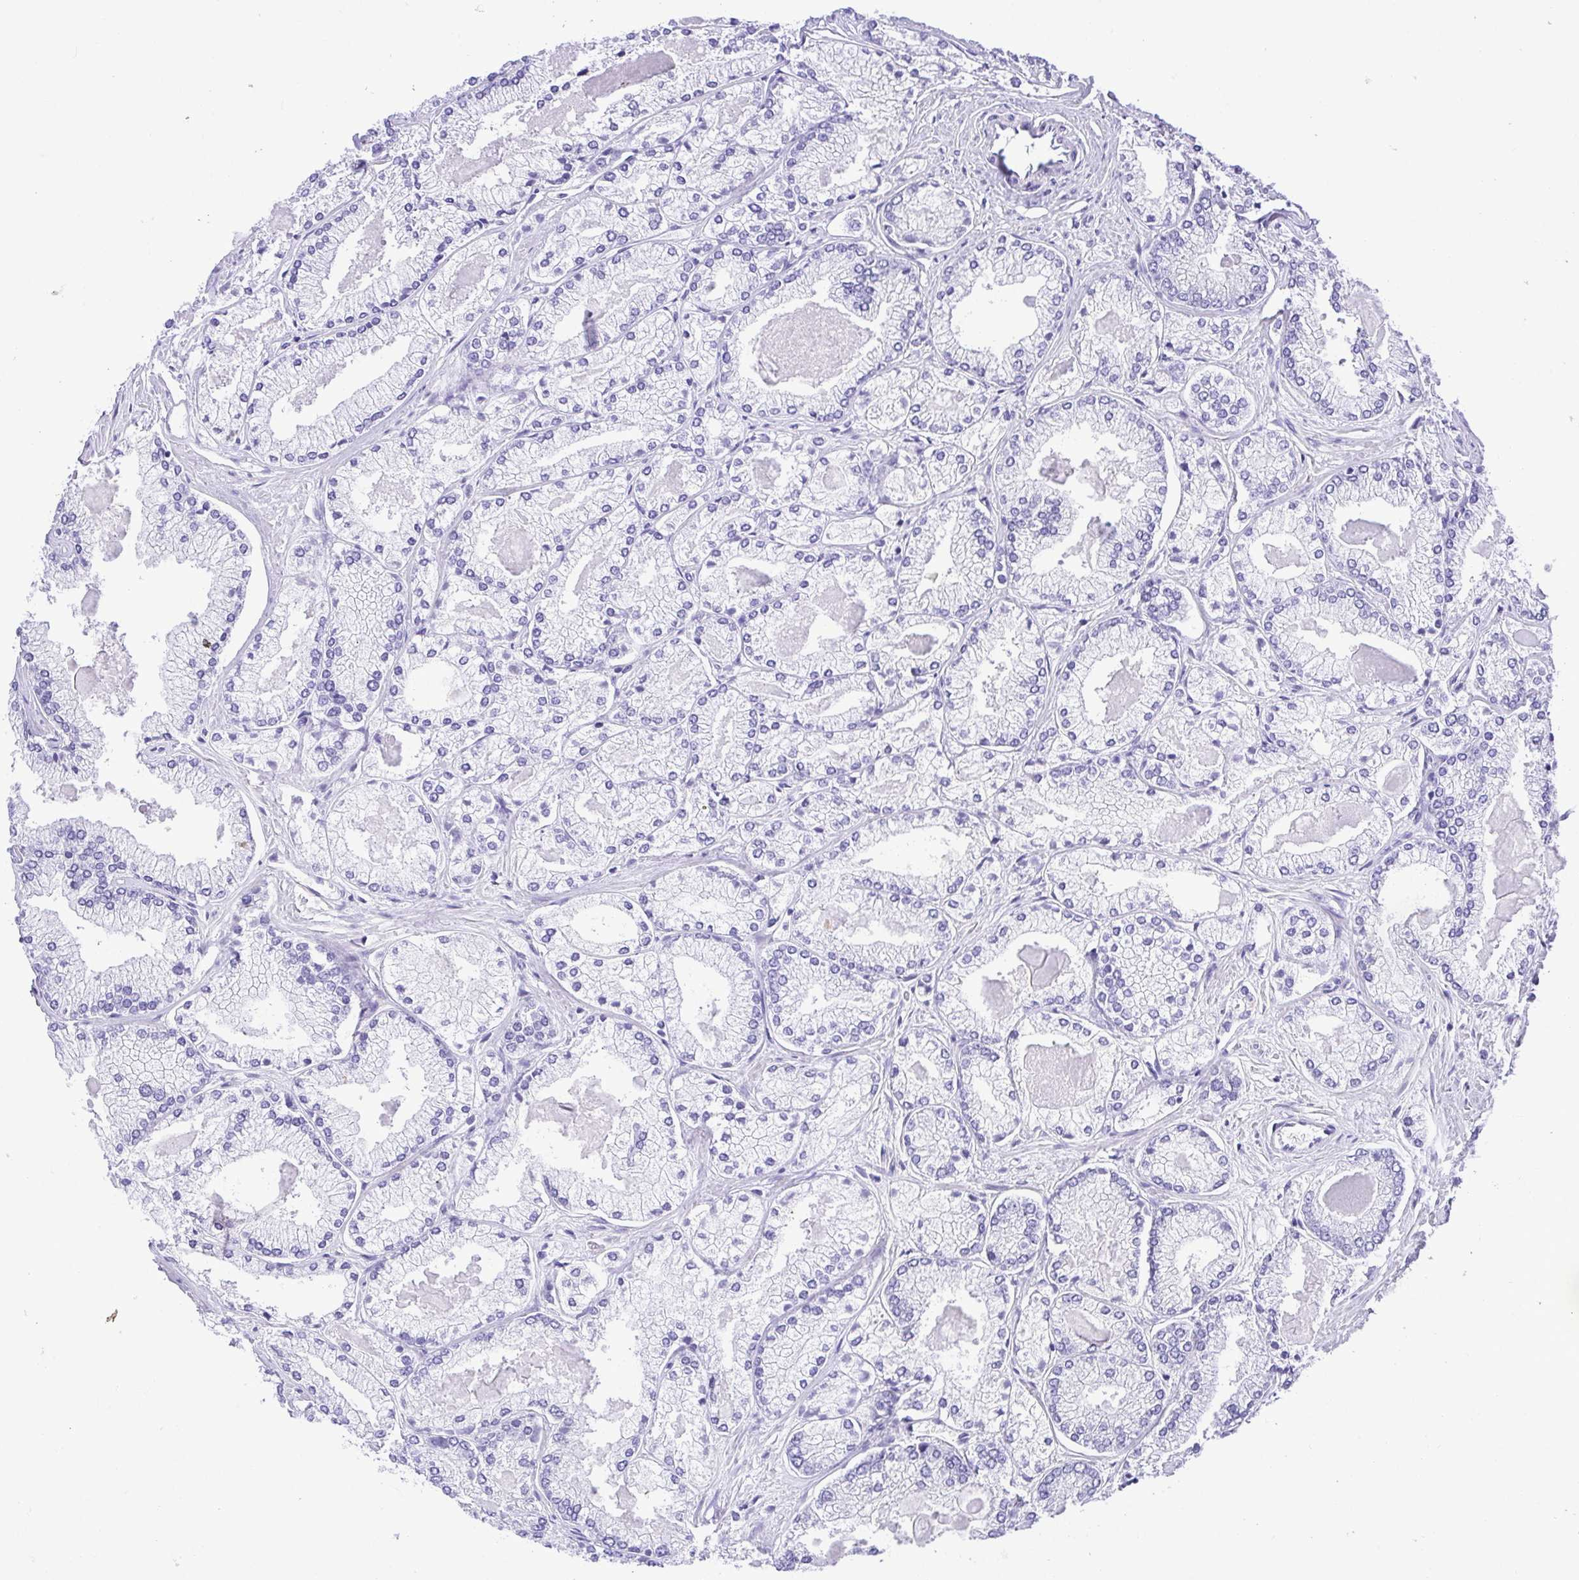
{"staining": {"intensity": "negative", "quantity": "none", "location": "none"}, "tissue": "prostate cancer", "cell_type": "Tumor cells", "image_type": "cancer", "snomed": [{"axis": "morphology", "description": "Adenocarcinoma, High grade"}, {"axis": "topography", "description": "Prostate"}], "caption": "A high-resolution image shows immunohistochemistry (IHC) staining of prostate adenocarcinoma (high-grade), which demonstrates no significant positivity in tumor cells. Nuclei are stained in blue.", "gene": "CDSN", "patient": {"sex": "male", "age": 68}}